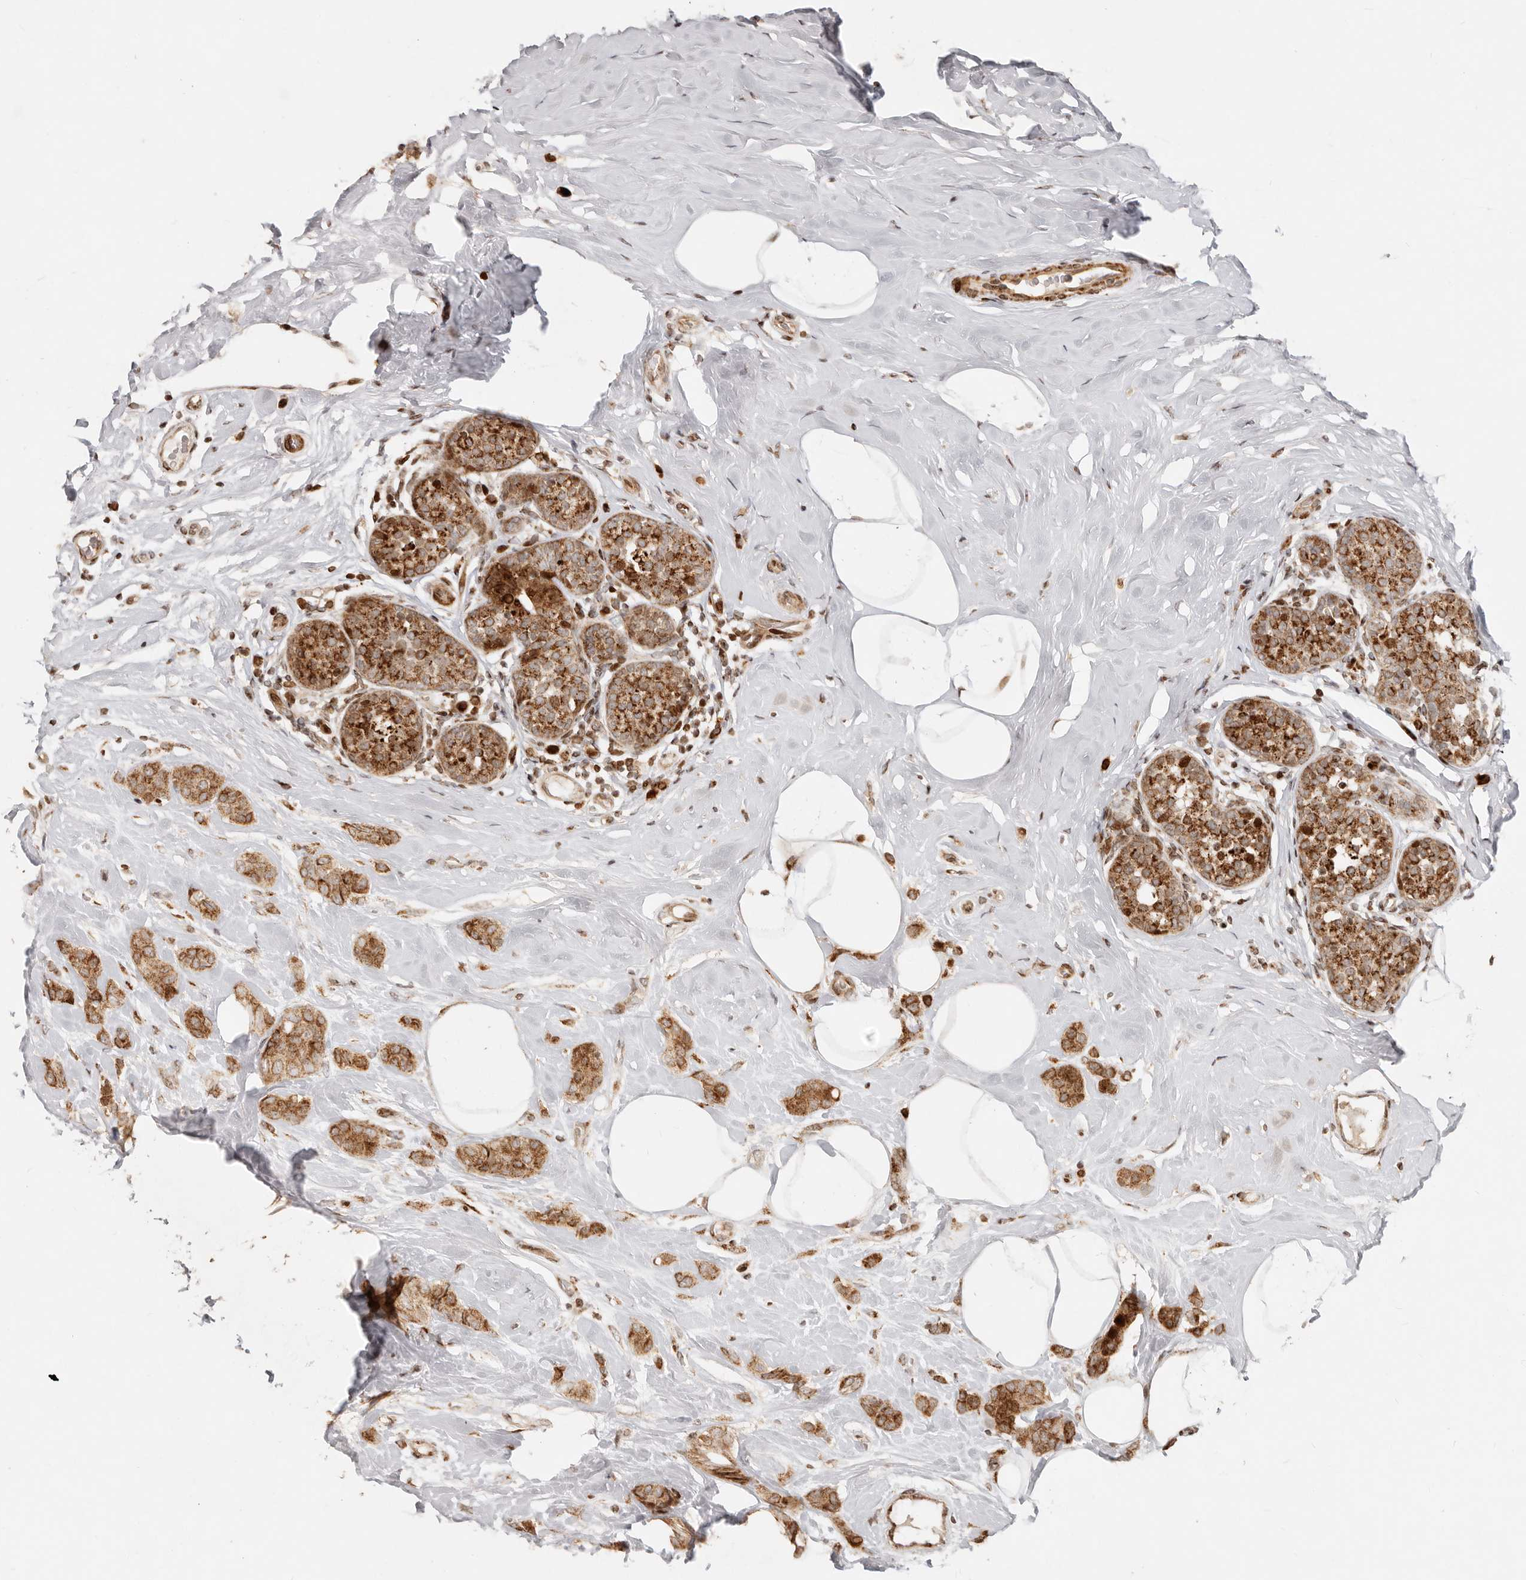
{"staining": {"intensity": "strong", "quantity": ">75%", "location": "cytoplasmic/membranous"}, "tissue": "breast cancer", "cell_type": "Tumor cells", "image_type": "cancer", "snomed": [{"axis": "morphology", "description": "Lobular carcinoma, in situ"}, {"axis": "morphology", "description": "Lobular carcinoma"}, {"axis": "topography", "description": "Breast"}], "caption": "The histopathology image exhibits staining of lobular carcinoma in situ (breast), revealing strong cytoplasmic/membranous protein positivity (brown color) within tumor cells. The staining is performed using DAB (3,3'-diaminobenzidine) brown chromogen to label protein expression. The nuclei are counter-stained blue using hematoxylin.", "gene": "TRIM4", "patient": {"sex": "female", "age": 41}}